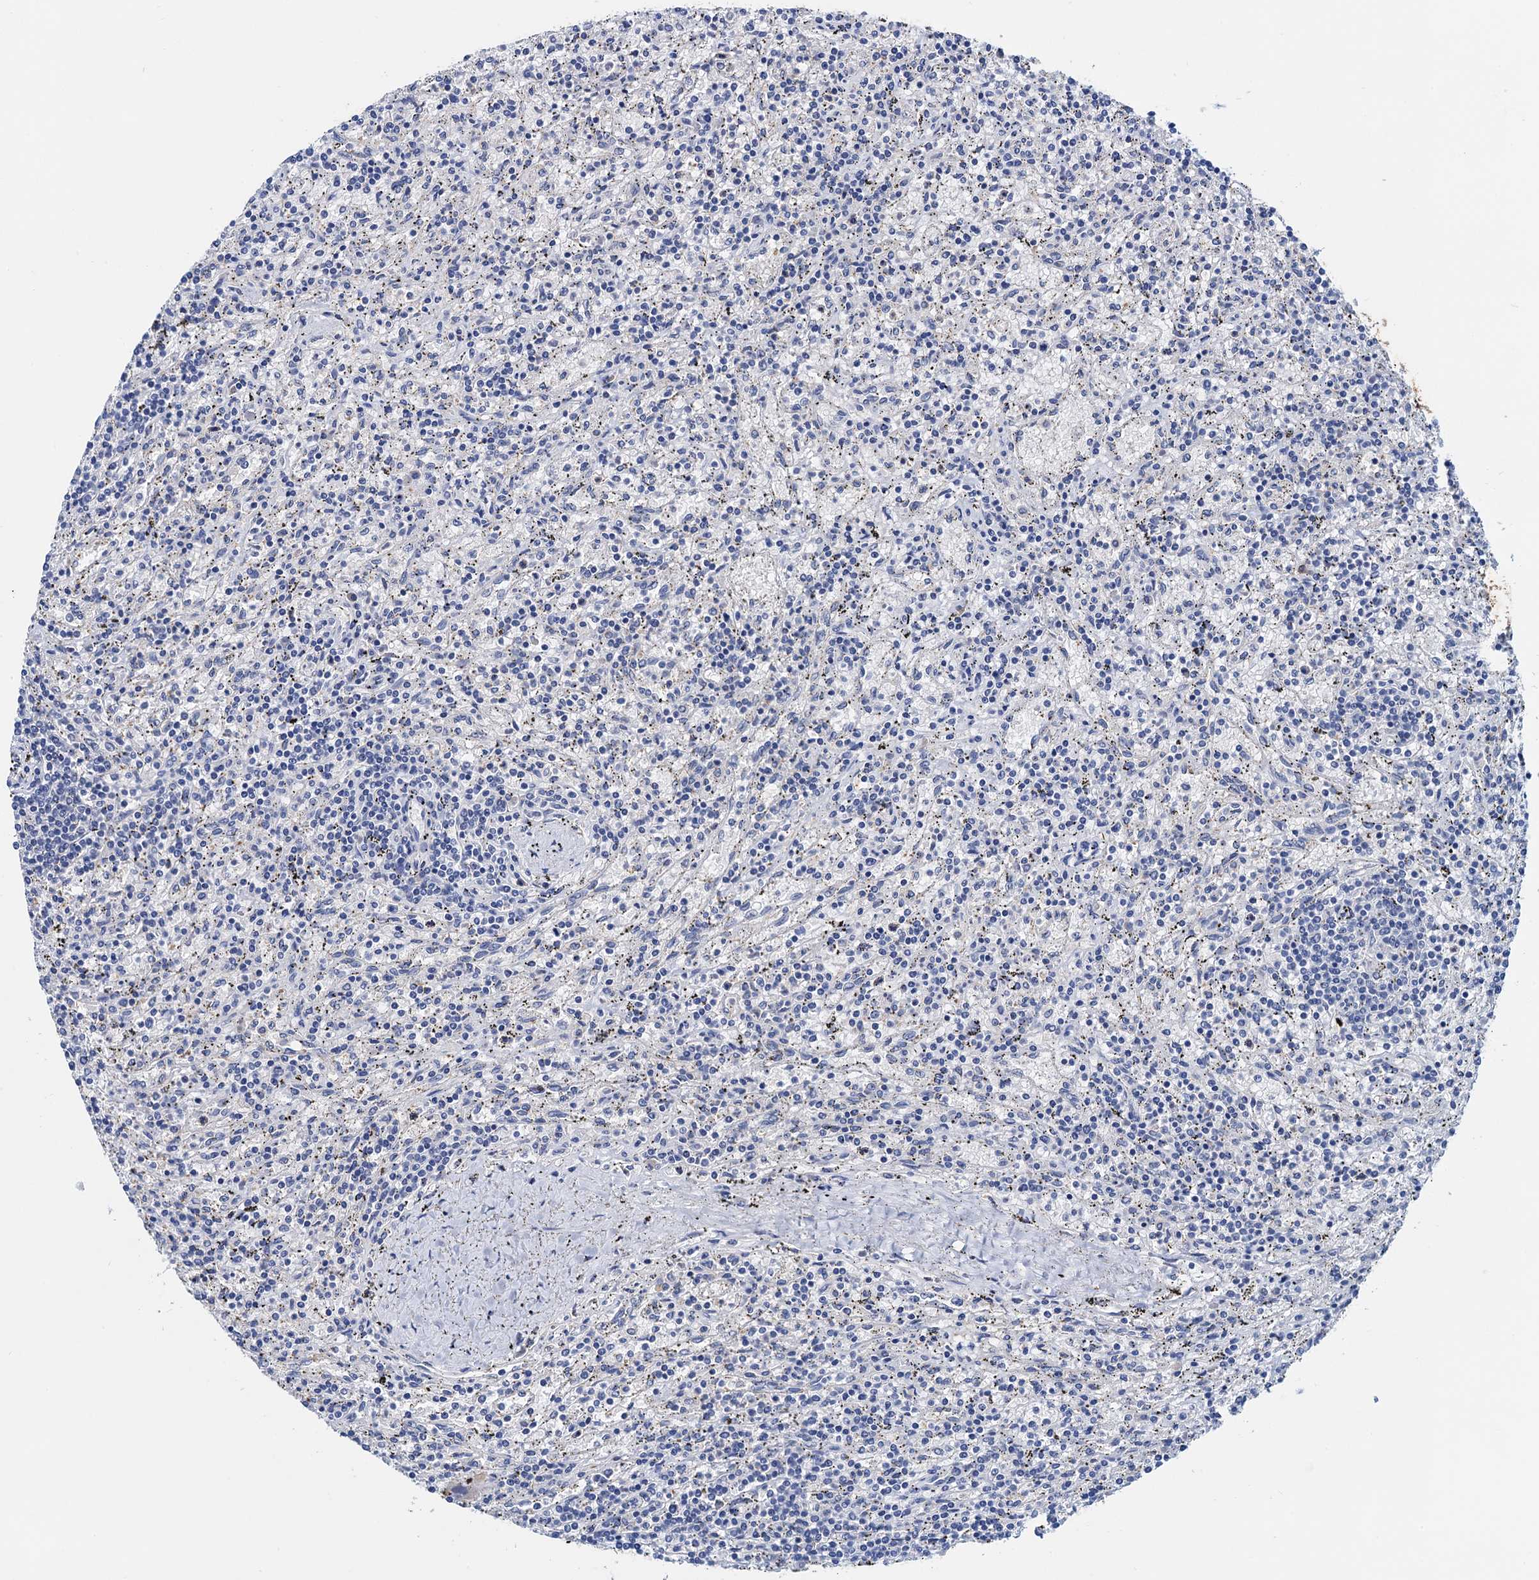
{"staining": {"intensity": "negative", "quantity": "none", "location": "none"}, "tissue": "lymphoma", "cell_type": "Tumor cells", "image_type": "cancer", "snomed": [{"axis": "morphology", "description": "Malignant lymphoma, non-Hodgkin's type, Low grade"}, {"axis": "topography", "description": "Spleen"}], "caption": "DAB immunohistochemical staining of low-grade malignant lymphoma, non-Hodgkin's type displays no significant staining in tumor cells.", "gene": "TMEM39B", "patient": {"sex": "male", "age": 76}}